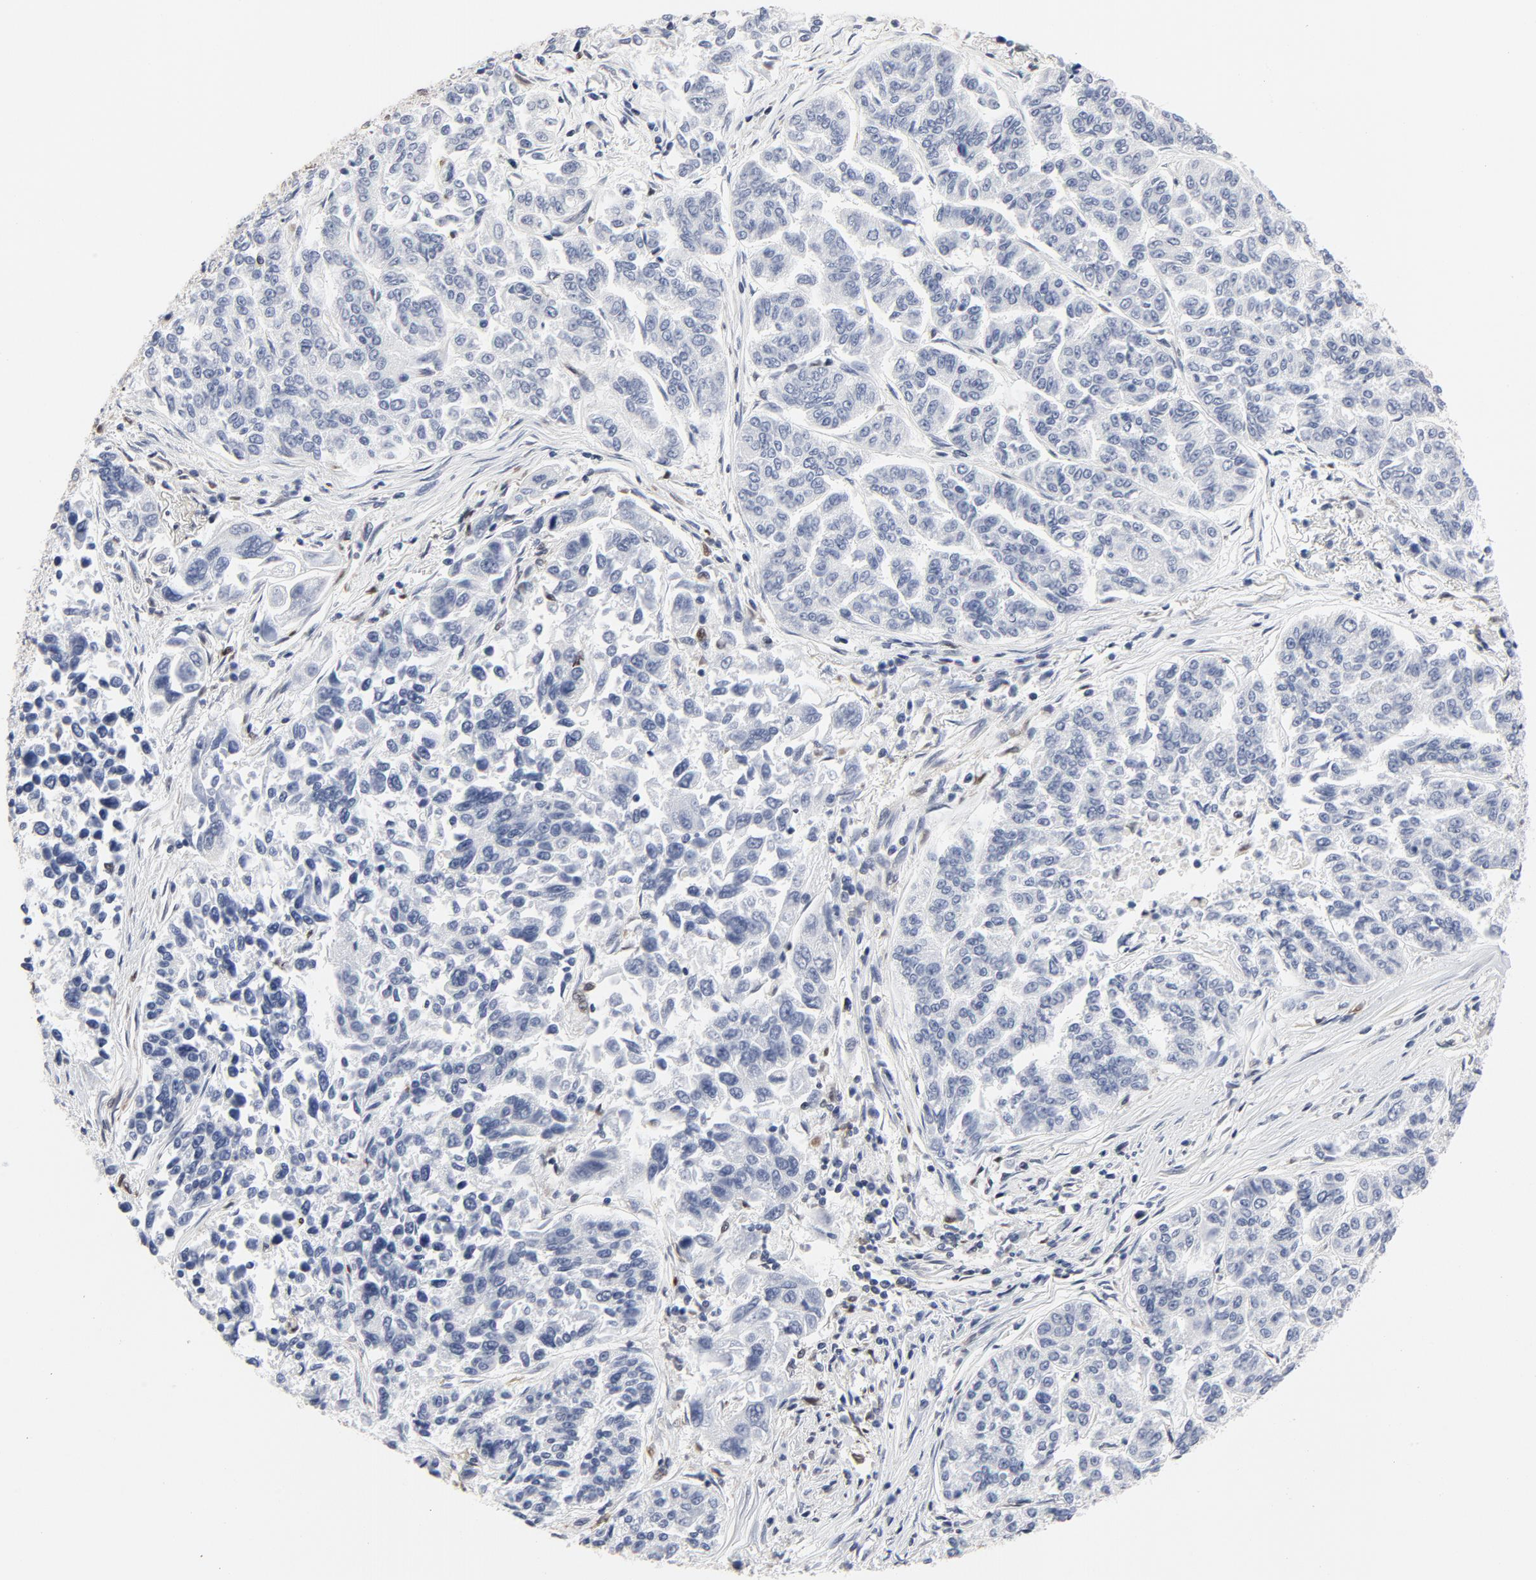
{"staining": {"intensity": "negative", "quantity": "none", "location": "none"}, "tissue": "lung cancer", "cell_type": "Tumor cells", "image_type": "cancer", "snomed": [{"axis": "morphology", "description": "Adenocarcinoma, NOS"}, {"axis": "topography", "description": "Lung"}], "caption": "Tumor cells are negative for brown protein staining in lung cancer (adenocarcinoma).", "gene": "NFKB1", "patient": {"sex": "male", "age": 84}}